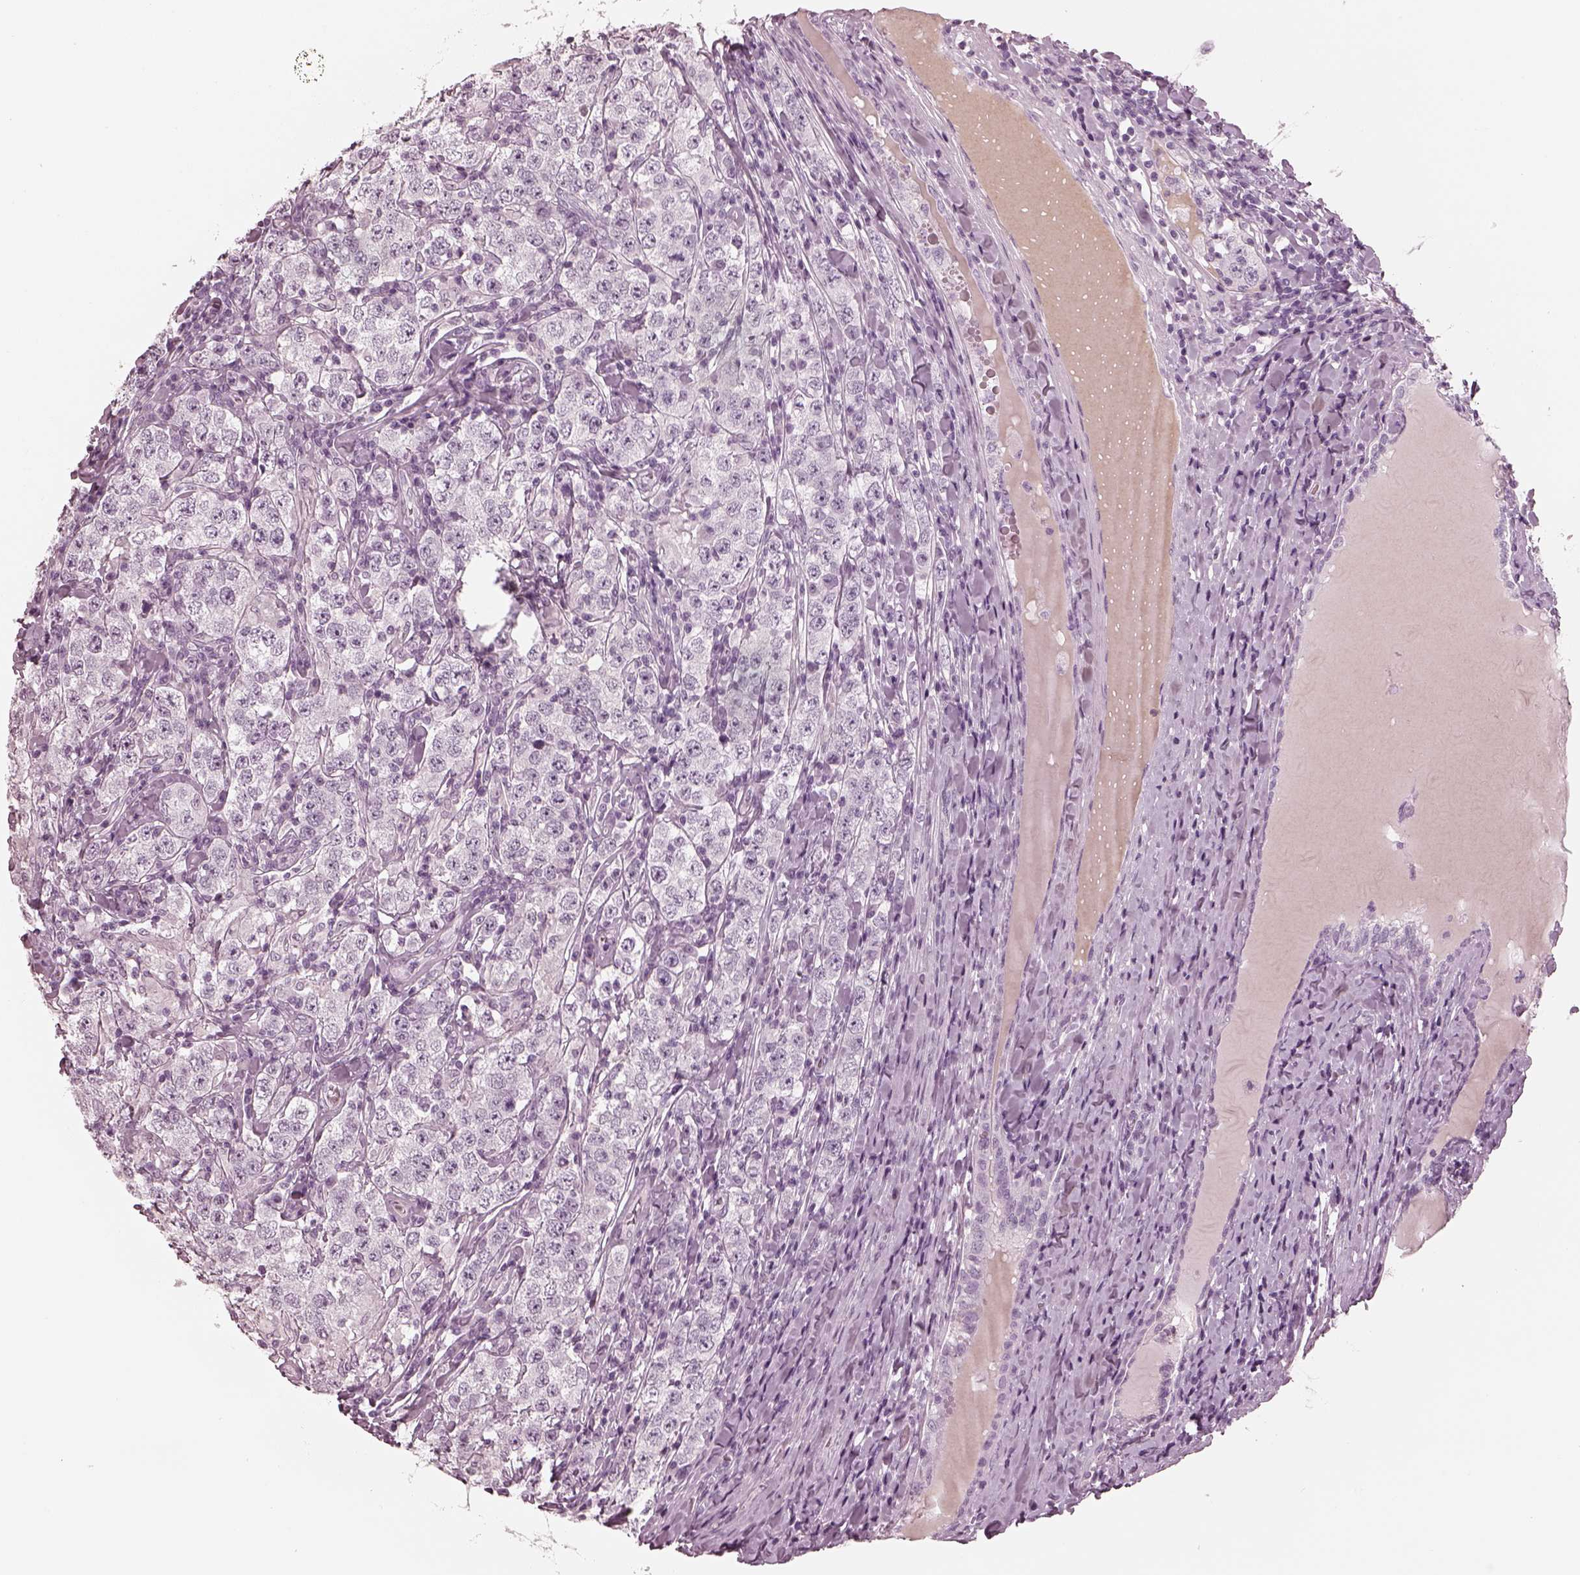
{"staining": {"intensity": "negative", "quantity": "none", "location": "none"}, "tissue": "testis cancer", "cell_type": "Tumor cells", "image_type": "cancer", "snomed": [{"axis": "morphology", "description": "Seminoma, NOS"}, {"axis": "morphology", "description": "Carcinoma, Embryonal, NOS"}, {"axis": "topography", "description": "Testis"}], "caption": "IHC of human testis cancer (embryonal carcinoma) exhibits no expression in tumor cells. (DAB (3,3'-diaminobenzidine) IHC with hematoxylin counter stain).", "gene": "CSH1", "patient": {"sex": "male", "age": 41}}